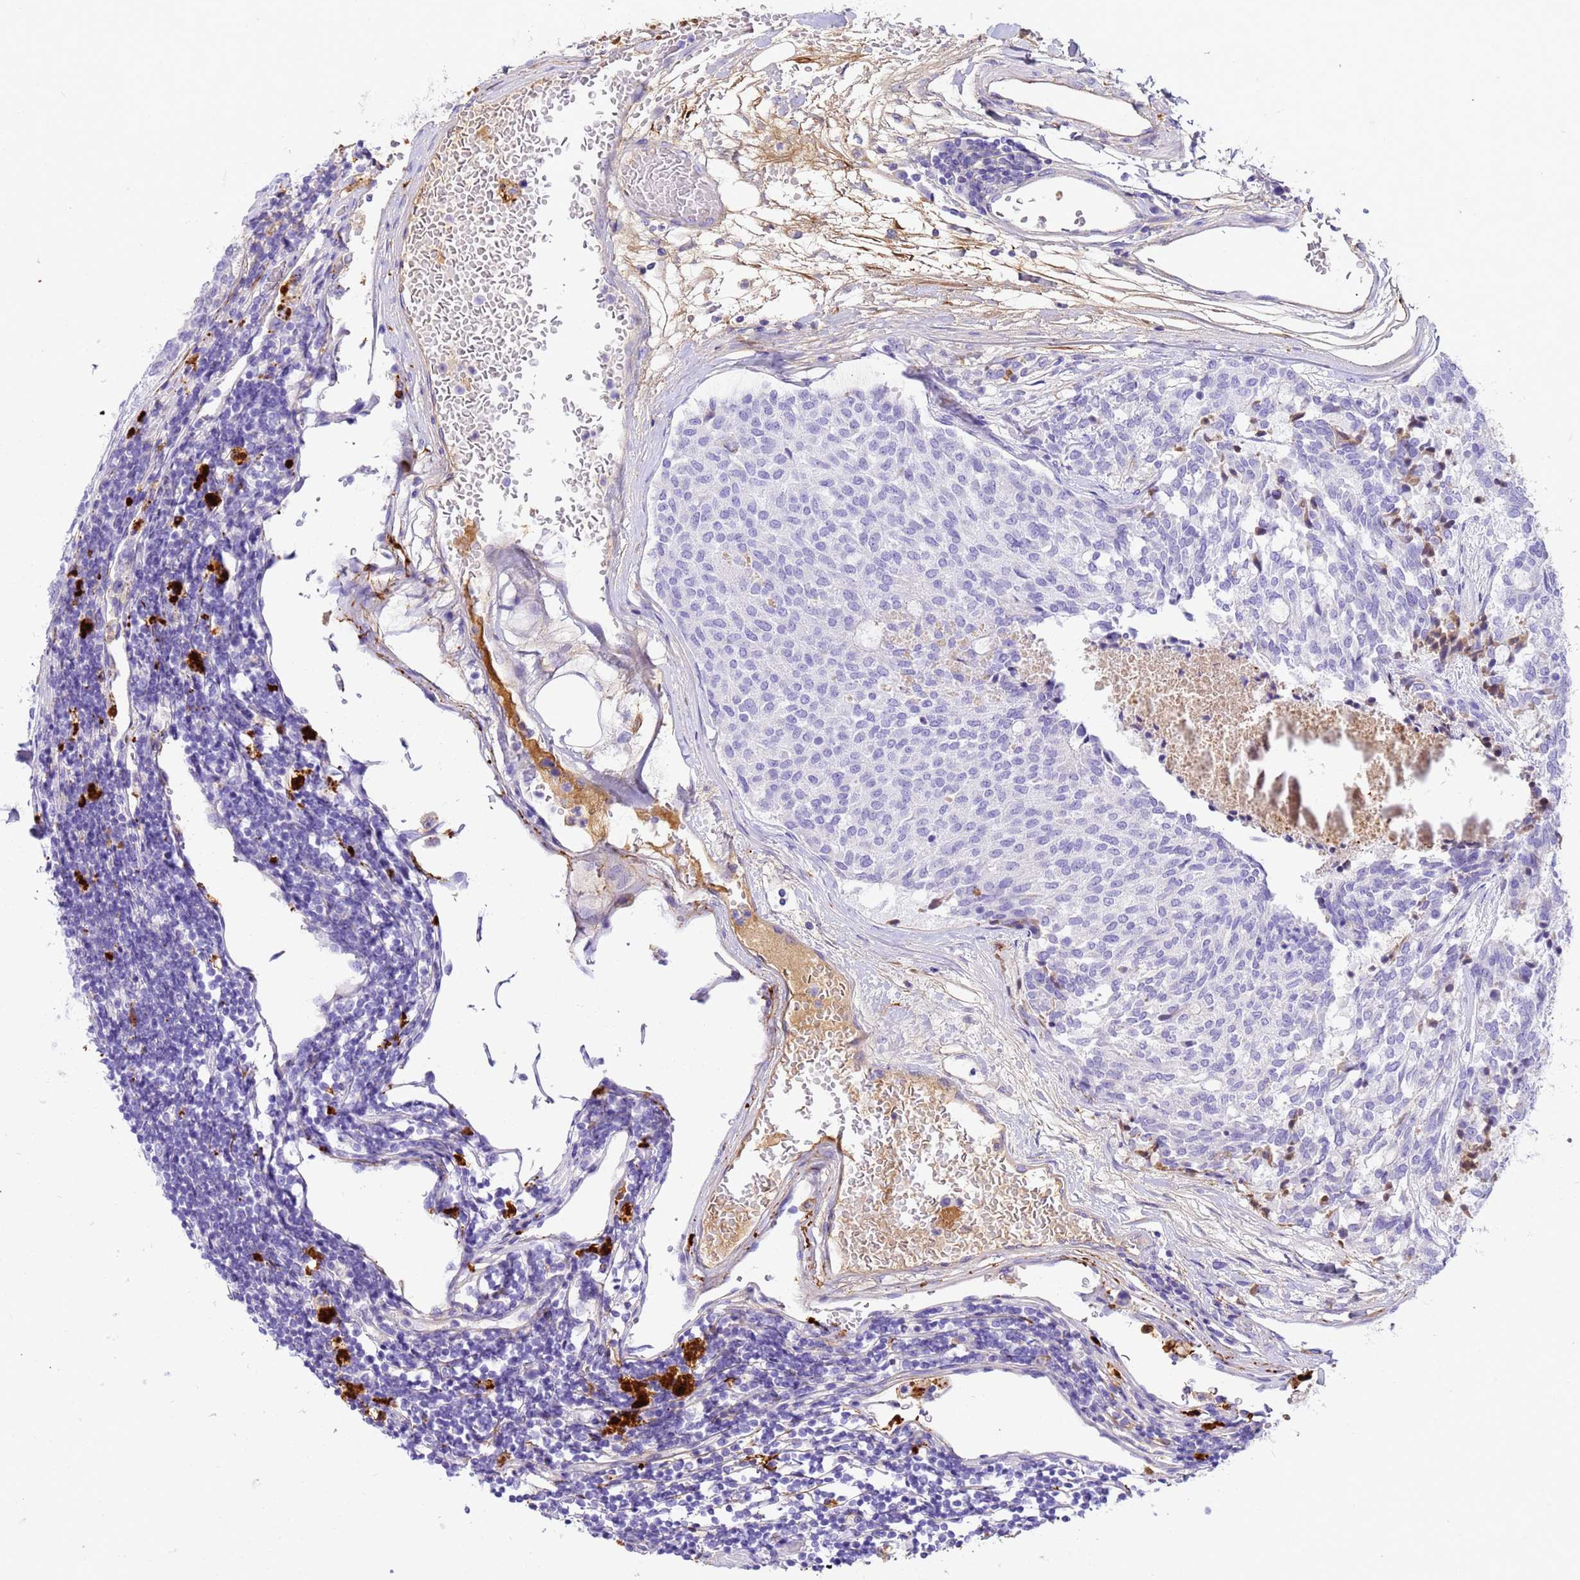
{"staining": {"intensity": "negative", "quantity": "none", "location": "none"}, "tissue": "carcinoid", "cell_type": "Tumor cells", "image_type": "cancer", "snomed": [{"axis": "morphology", "description": "Carcinoid, malignant, NOS"}, {"axis": "topography", "description": "Pancreas"}], "caption": "DAB immunohistochemical staining of human carcinoid demonstrates no significant expression in tumor cells.", "gene": "CFHR2", "patient": {"sex": "female", "age": 54}}